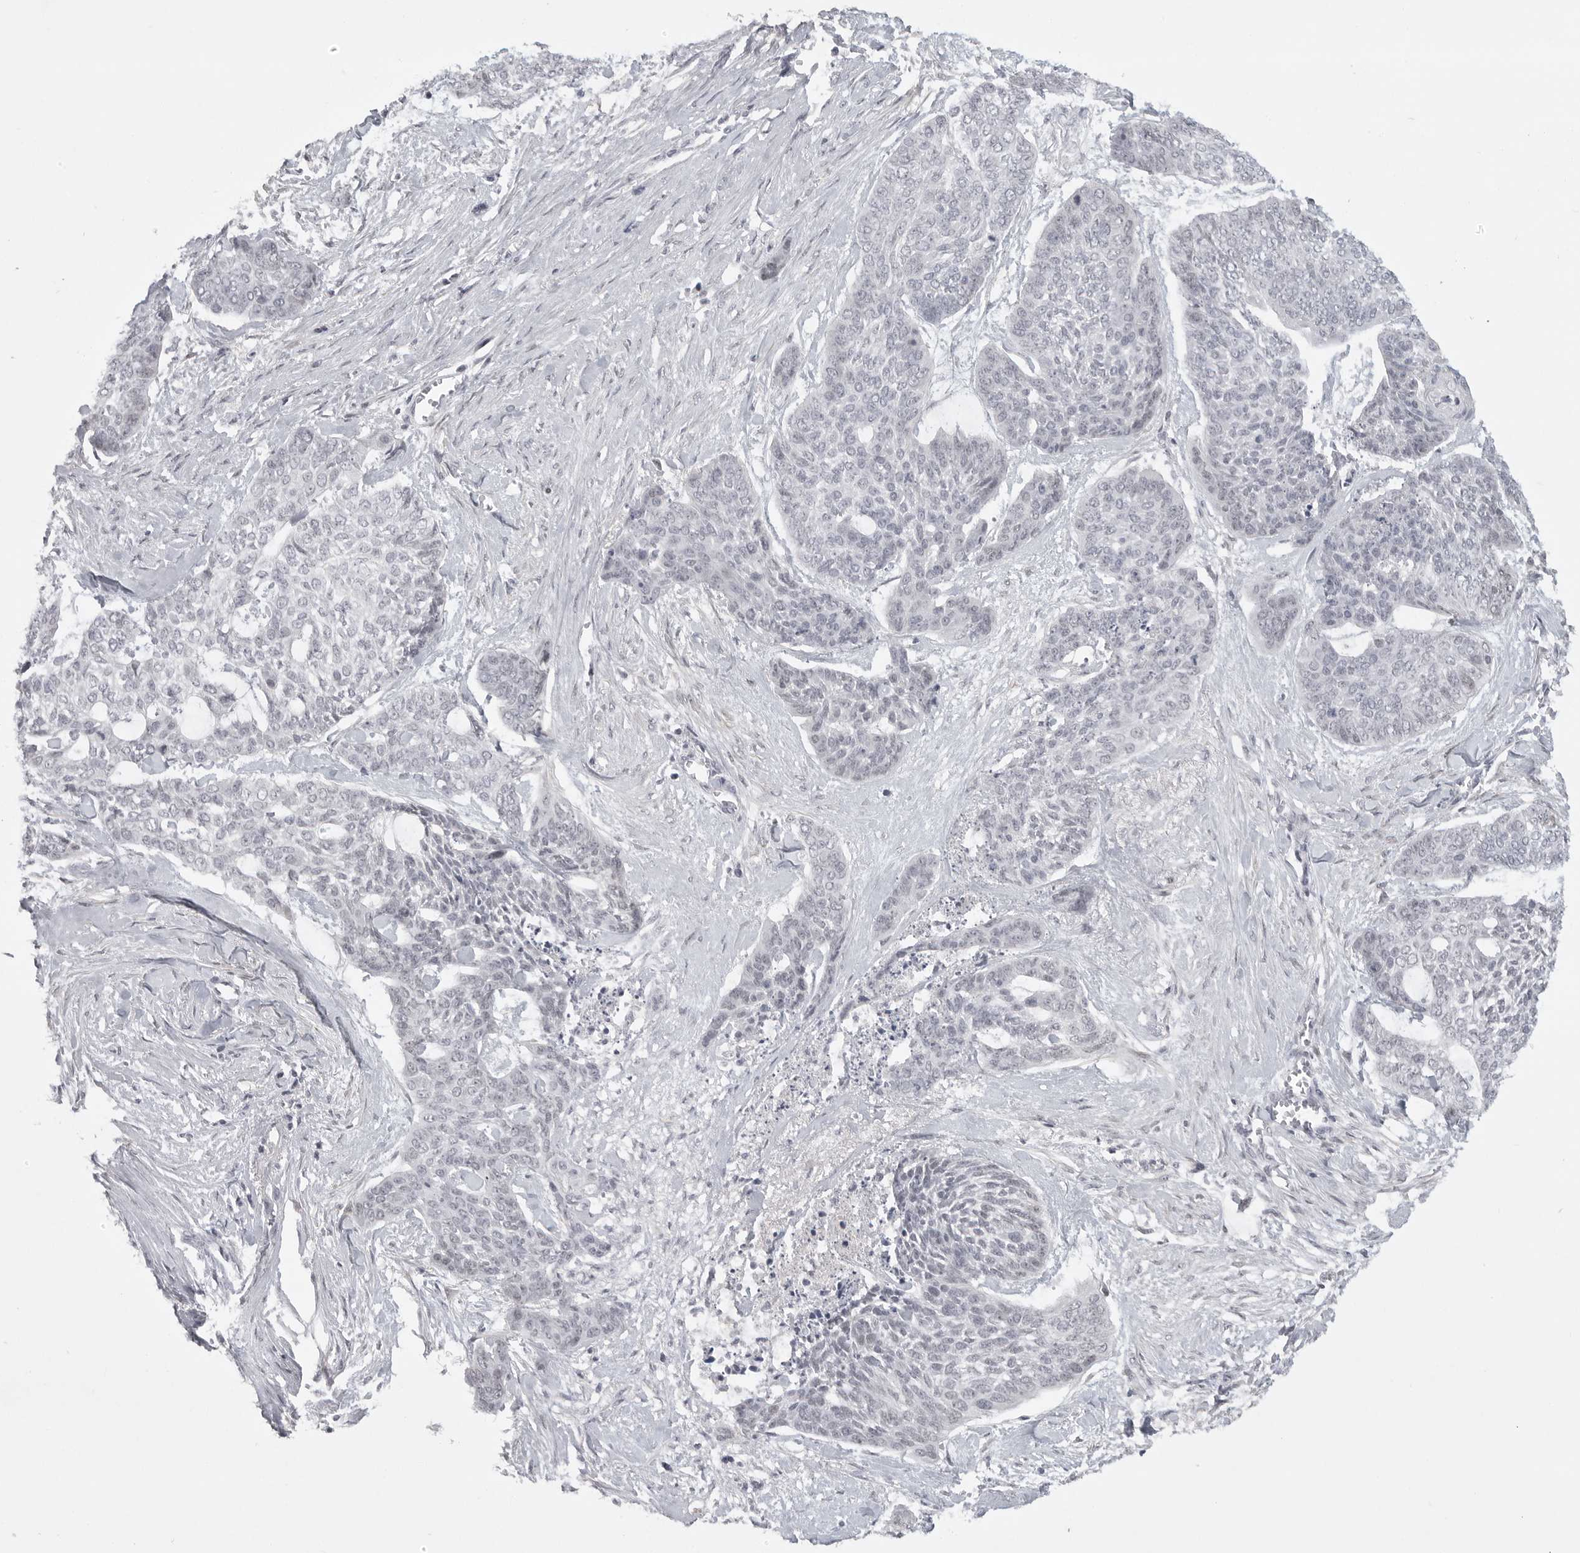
{"staining": {"intensity": "negative", "quantity": "none", "location": "none"}, "tissue": "skin cancer", "cell_type": "Tumor cells", "image_type": "cancer", "snomed": [{"axis": "morphology", "description": "Basal cell carcinoma"}, {"axis": "topography", "description": "Skin"}], "caption": "Basal cell carcinoma (skin) stained for a protein using immunohistochemistry (IHC) displays no staining tumor cells.", "gene": "TCTN3", "patient": {"sex": "female", "age": 64}}